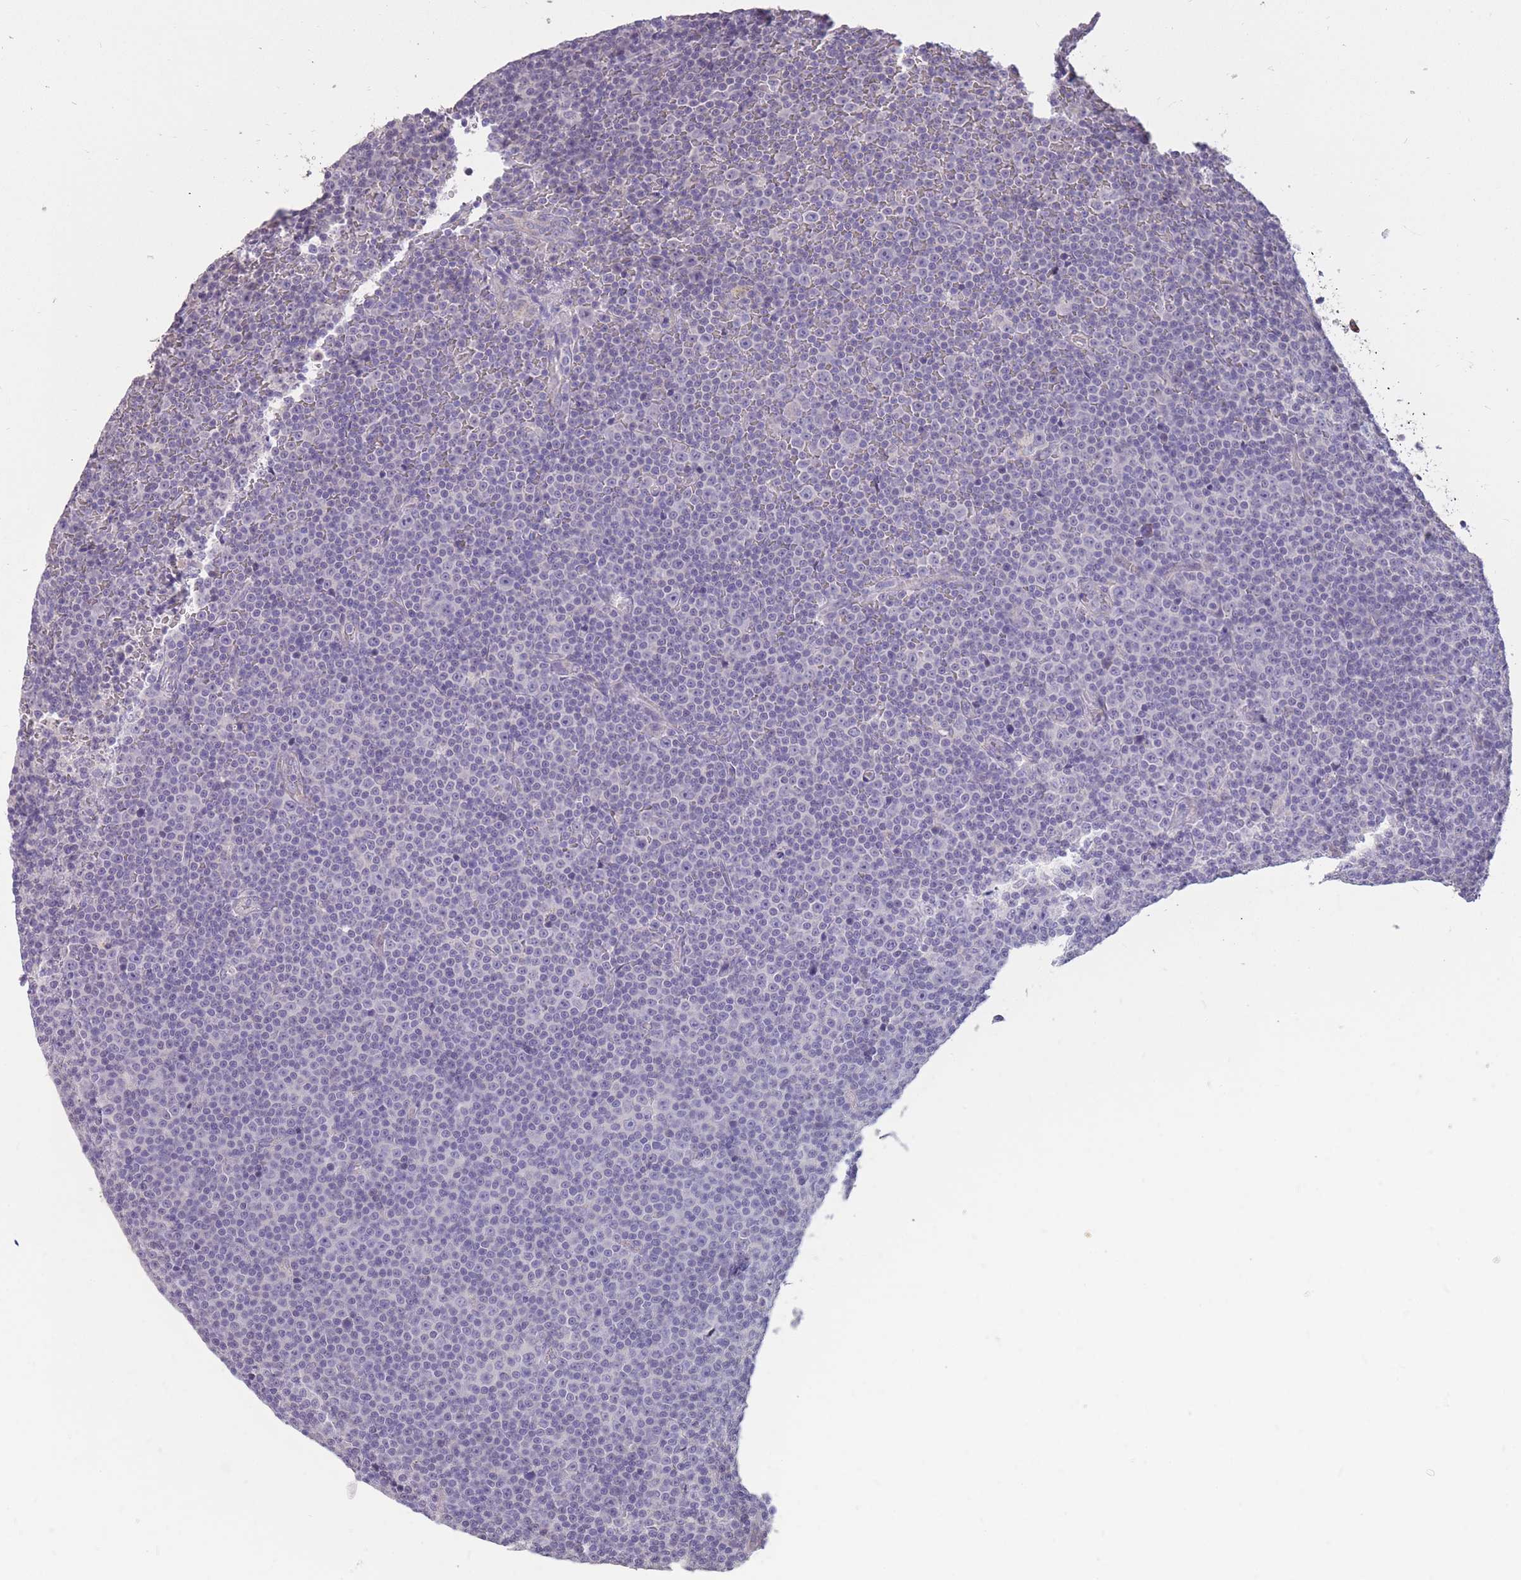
{"staining": {"intensity": "negative", "quantity": "none", "location": "none"}, "tissue": "lymphoma", "cell_type": "Tumor cells", "image_type": "cancer", "snomed": [{"axis": "morphology", "description": "Malignant lymphoma, non-Hodgkin's type, Low grade"}, {"axis": "topography", "description": "Lymph node"}], "caption": "An IHC histopathology image of malignant lymphoma, non-Hodgkin's type (low-grade) is shown. There is no staining in tumor cells of malignant lymphoma, non-Hodgkin's type (low-grade). Brightfield microscopy of immunohistochemistry (IHC) stained with DAB (3,3'-diaminobenzidine) (brown) and hematoxylin (blue), captured at high magnification.", "gene": "RNF170", "patient": {"sex": "female", "age": 67}}